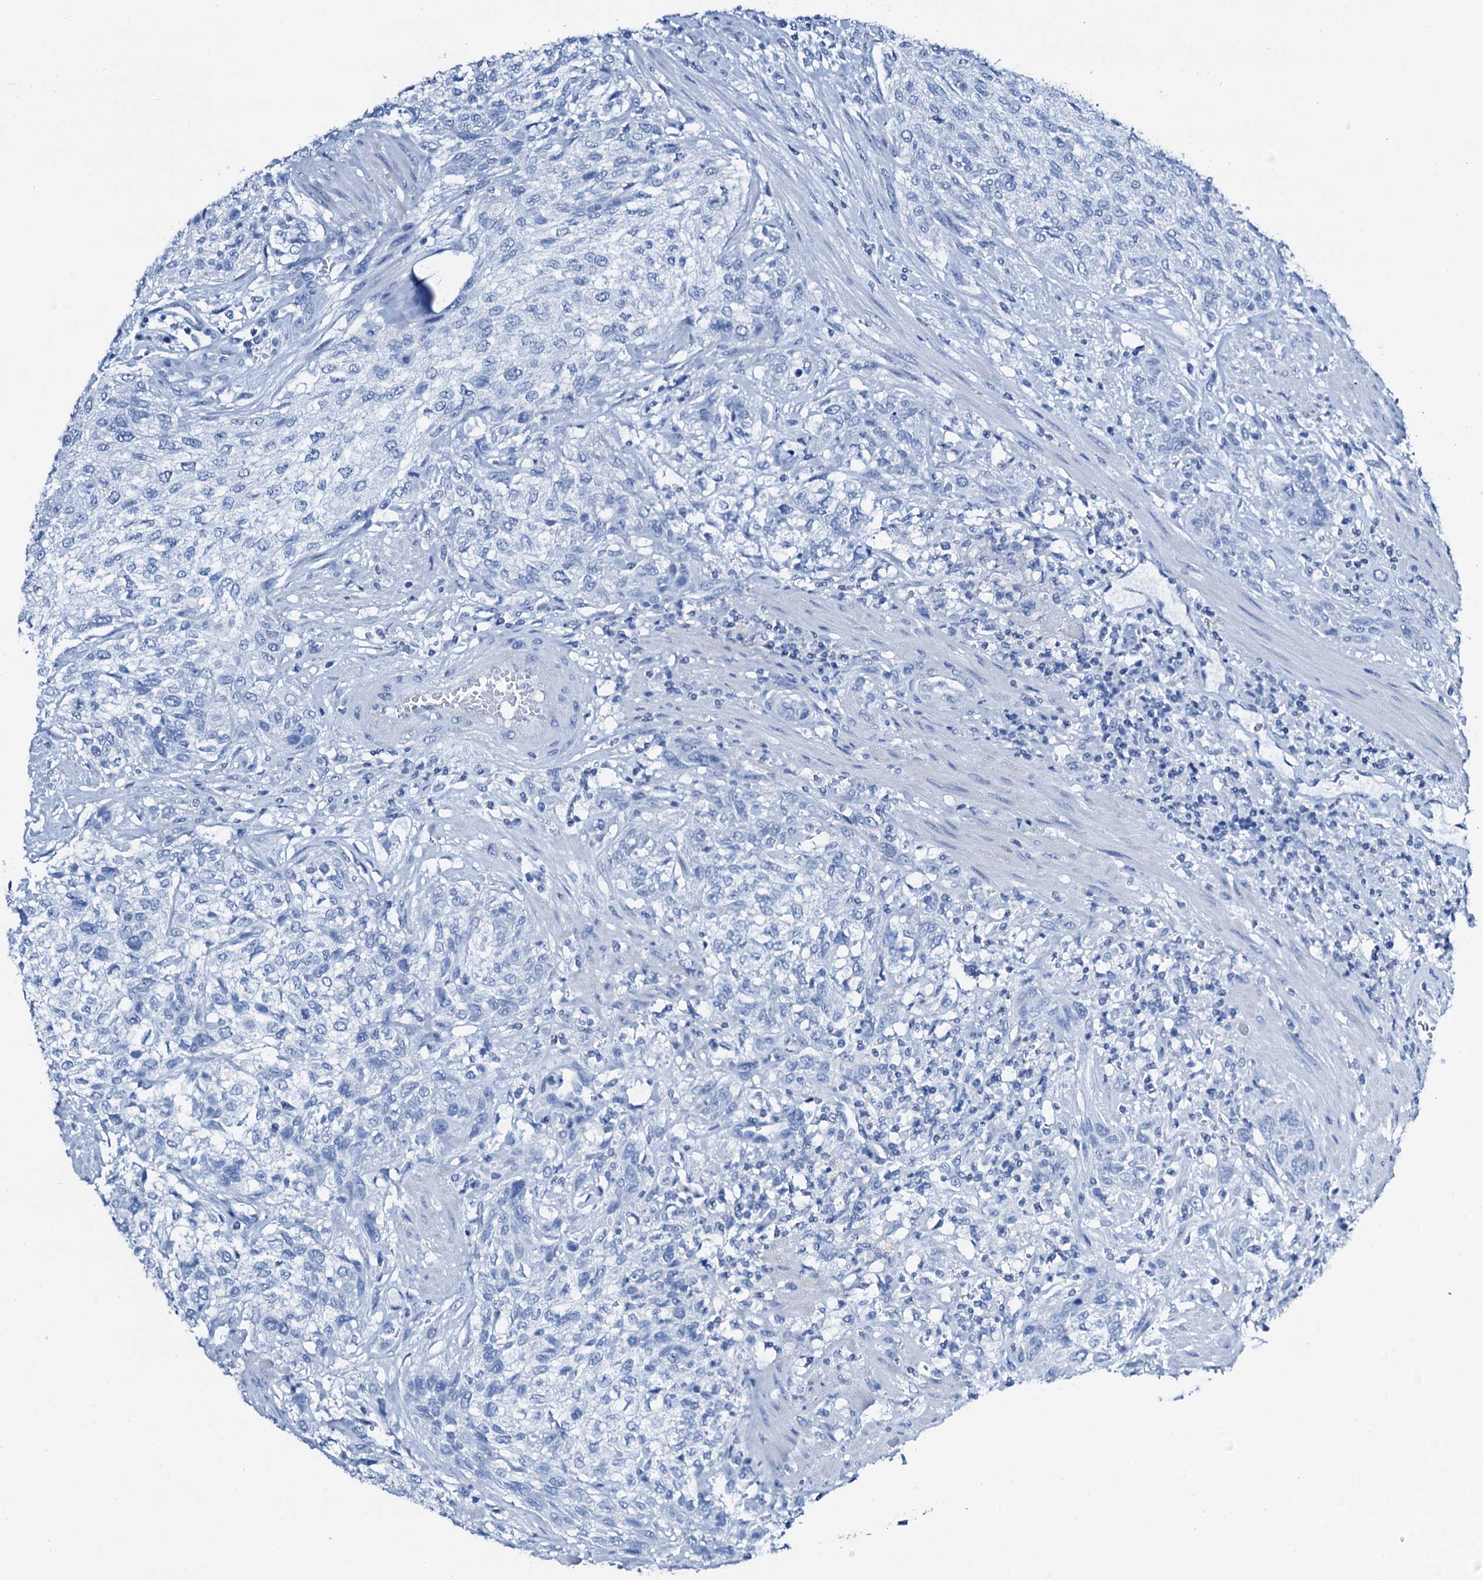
{"staining": {"intensity": "negative", "quantity": "none", "location": "none"}, "tissue": "urothelial cancer", "cell_type": "Tumor cells", "image_type": "cancer", "snomed": [{"axis": "morphology", "description": "Normal tissue, NOS"}, {"axis": "morphology", "description": "Urothelial carcinoma, NOS"}, {"axis": "topography", "description": "Urinary bladder"}, {"axis": "topography", "description": "Peripheral nerve tissue"}], "caption": "Tumor cells are negative for protein expression in human urothelial cancer.", "gene": "PTH", "patient": {"sex": "male", "age": 35}}